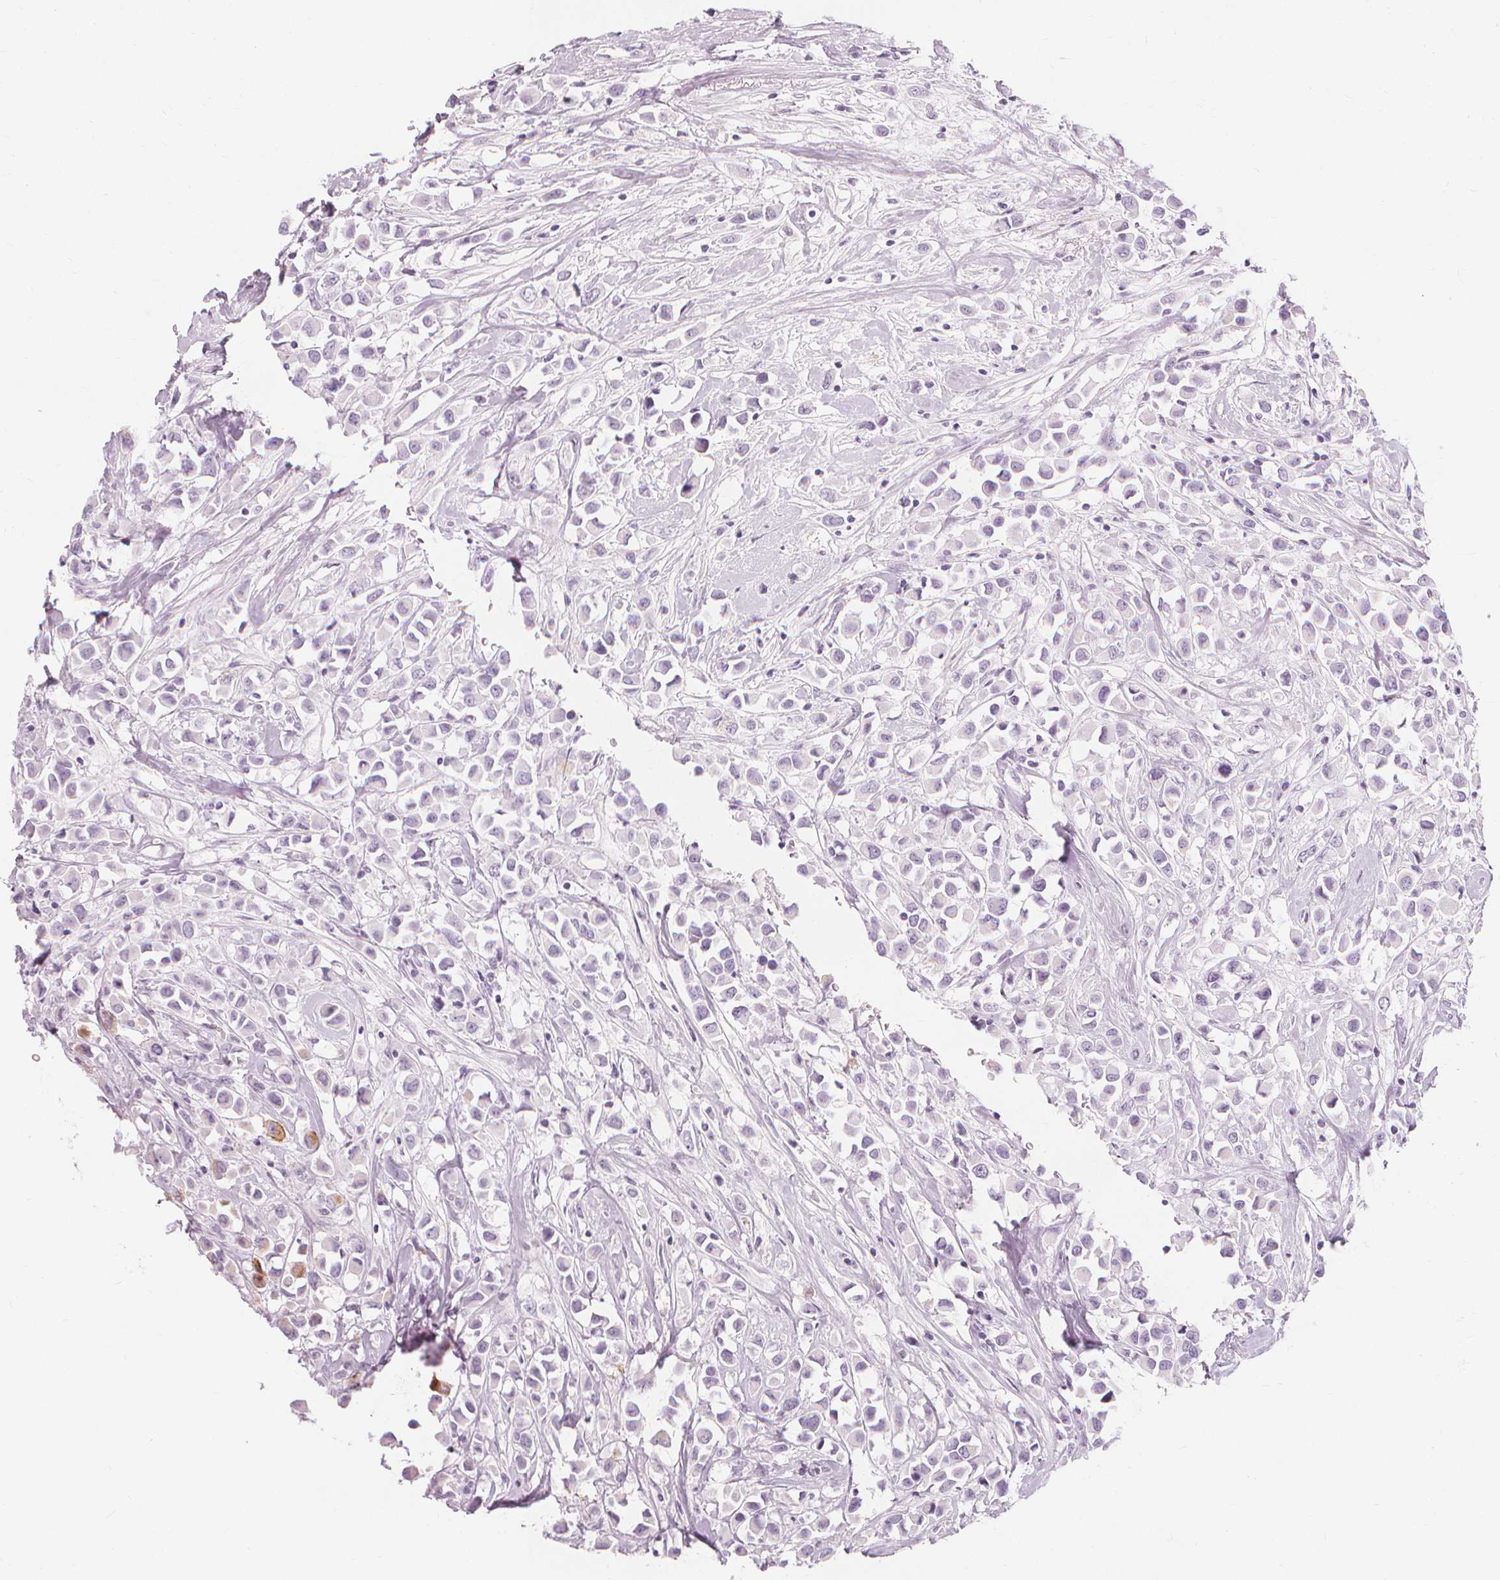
{"staining": {"intensity": "moderate", "quantity": "<25%", "location": "cytoplasmic/membranous"}, "tissue": "breast cancer", "cell_type": "Tumor cells", "image_type": "cancer", "snomed": [{"axis": "morphology", "description": "Duct carcinoma"}, {"axis": "topography", "description": "Breast"}], "caption": "An immunohistochemistry (IHC) micrograph of tumor tissue is shown. Protein staining in brown highlights moderate cytoplasmic/membranous positivity in breast cancer within tumor cells.", "gene": "TFF1", "patient": {"sex": "female", "age": 61}}